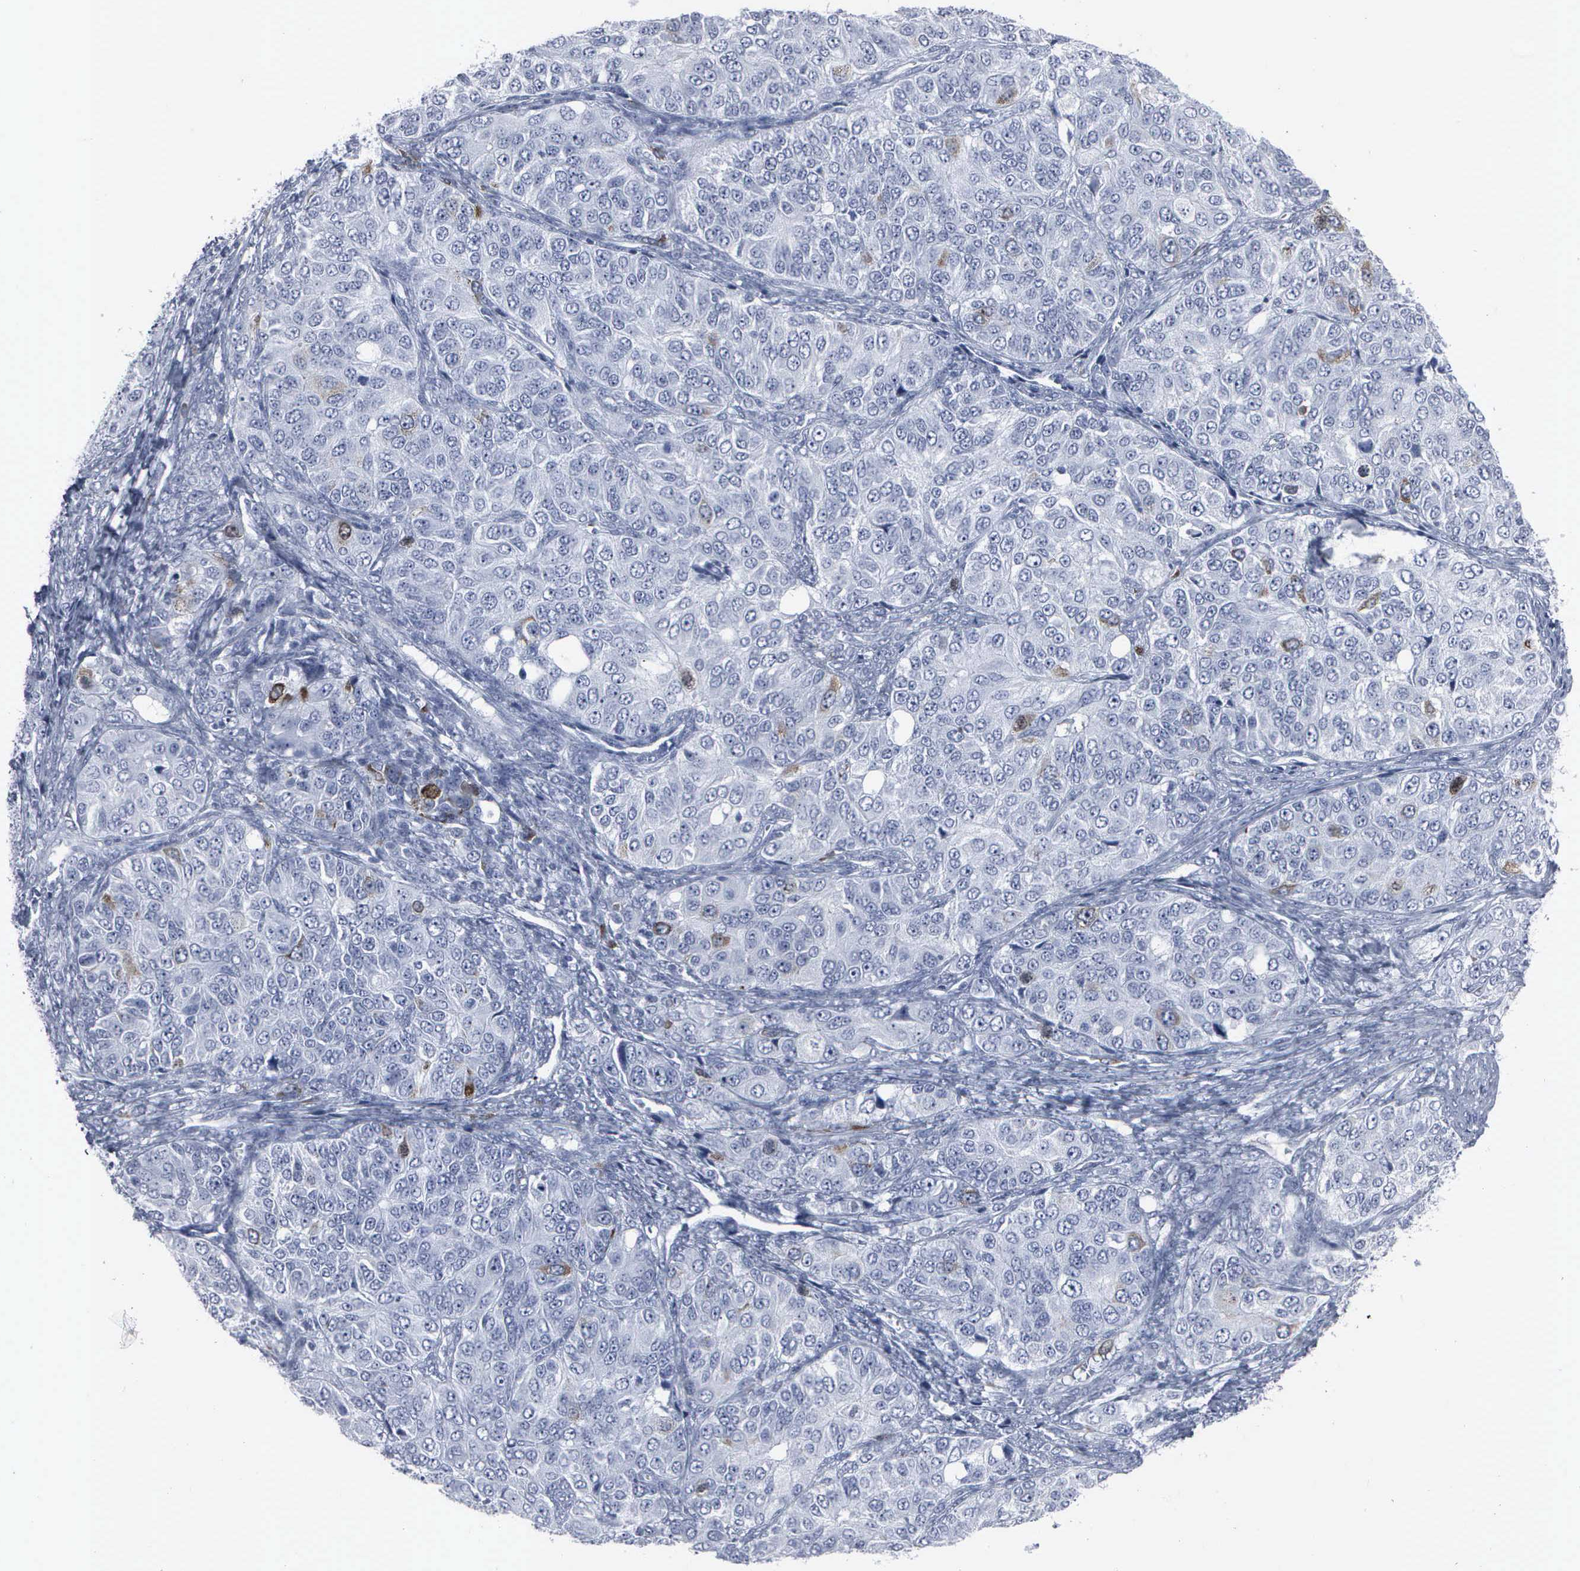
{"staining": {"intensity": "weak", "quantity": "<25%", "location": "cytoplasmic/membranous,nuclear"}, "tissue": "ovarian cancer", "cell_type": "Tumor cells", "image_type": "cancer", "snomed": [{"axis": "morphology", "description": "Carcinoma, endometroid"}, {"axis": "topography", "description": "Ovary"}], "caption": "Endometroid carcinoma (ovarian) was stained to show a protein in brown. There is no significant expression in tumor cells. (Stains: DAB immunohistochemistry (IHC) with hematoxylin counter stain, Microscopy: brightfield microscopy at high magnification).", "gene": "CCNB1", "patient": {"sex": "female", "age": 51}}